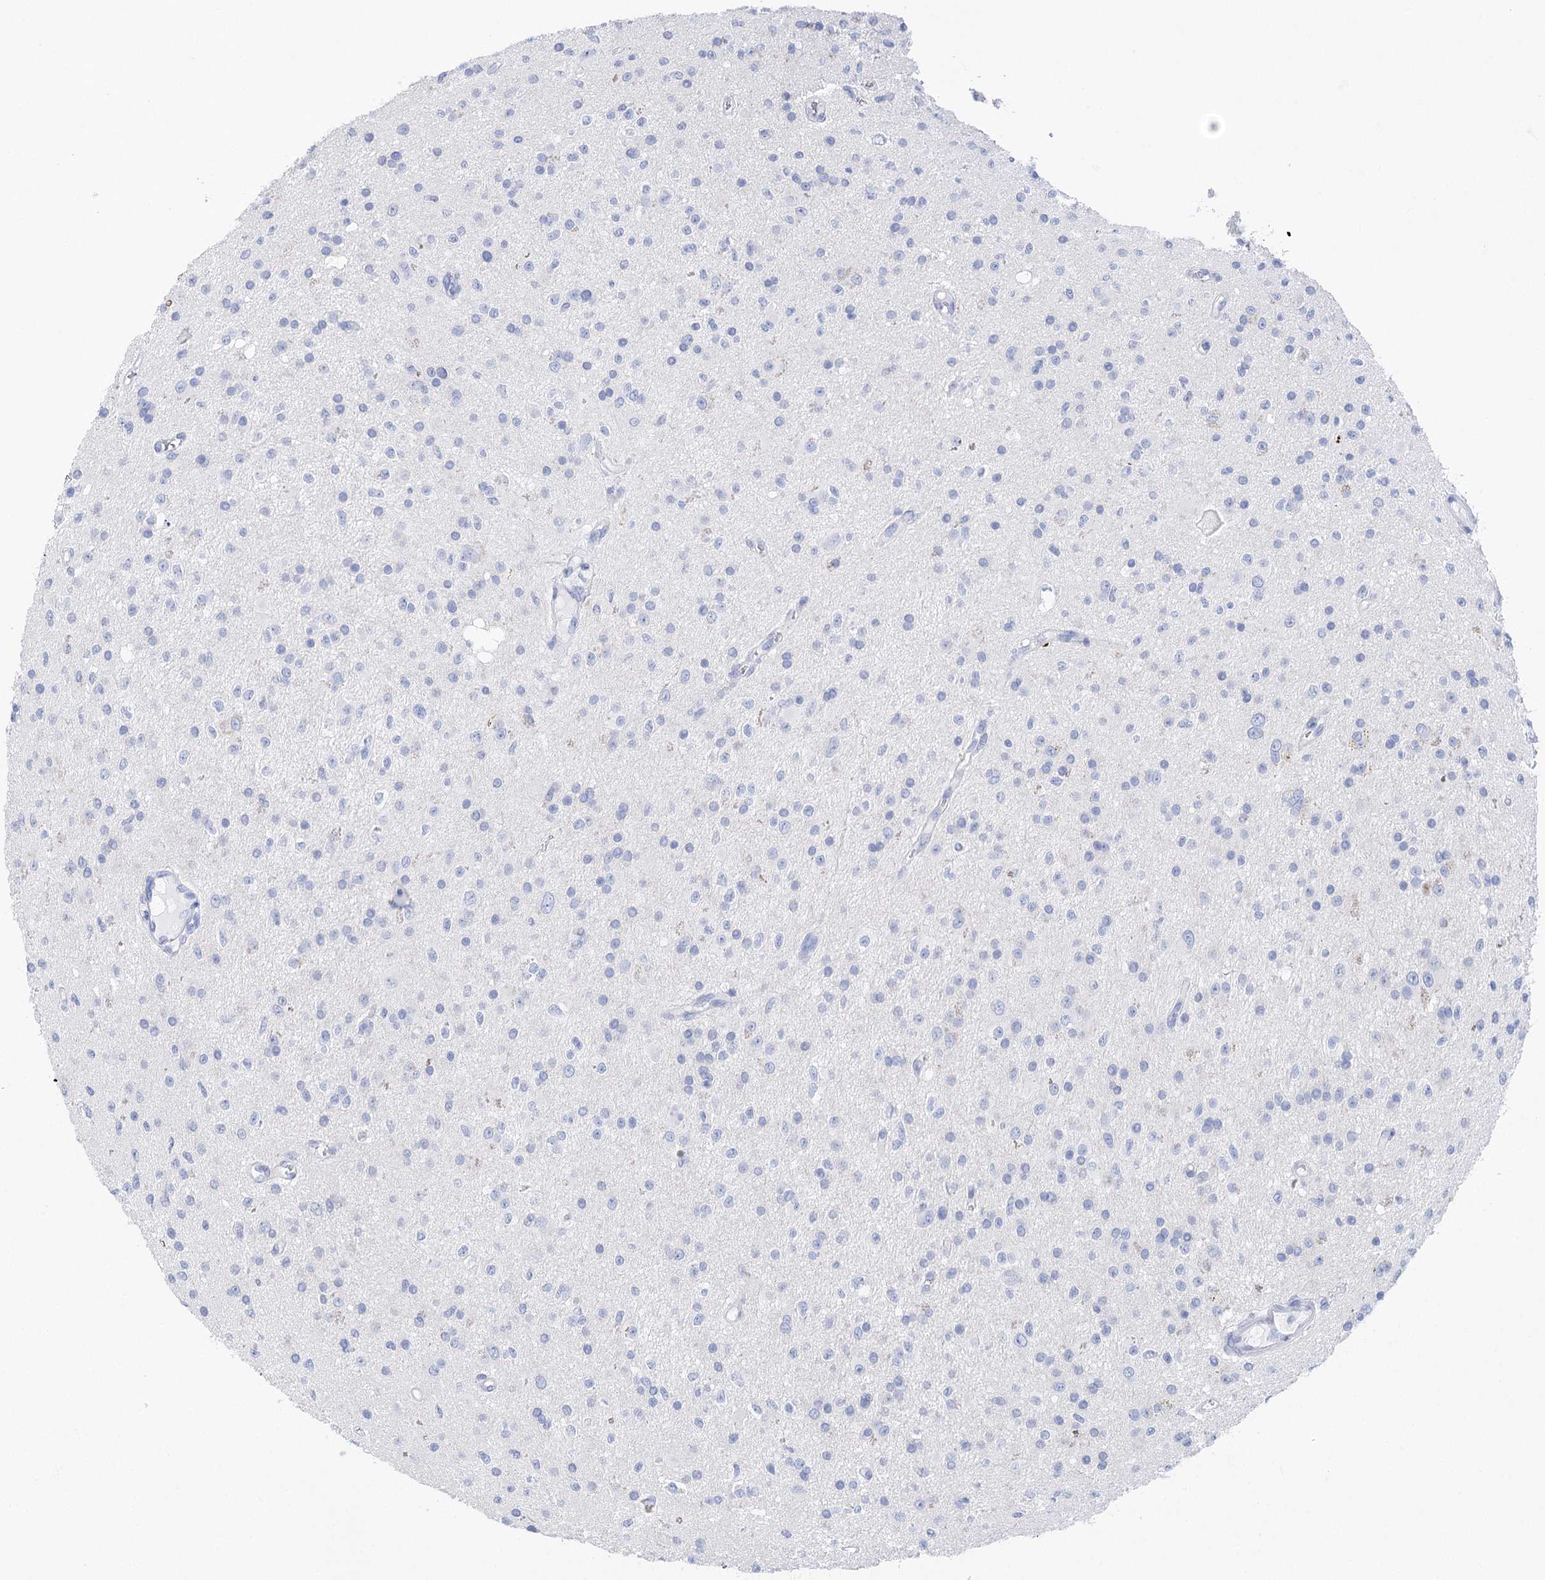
{"staining": {"intensity": "negative", "quantity": "none", "location": "none"}, "tissue": "glioma", "cell_type": "Tumor cells", "image_type": "cancer", "snomed": [{"axis": "morphology", "description": "Glioma, malignant, High grade"}, {"axis": "topography", "description": "Brain"}], "caption": "This is a photomicrograph of immunohistochemistry (IHC) staining of malignant high-grade glioma, which shows no positivity in tumor cells.", "gene": "LALBA", "patient": {"sex": "male", "age": 34}}